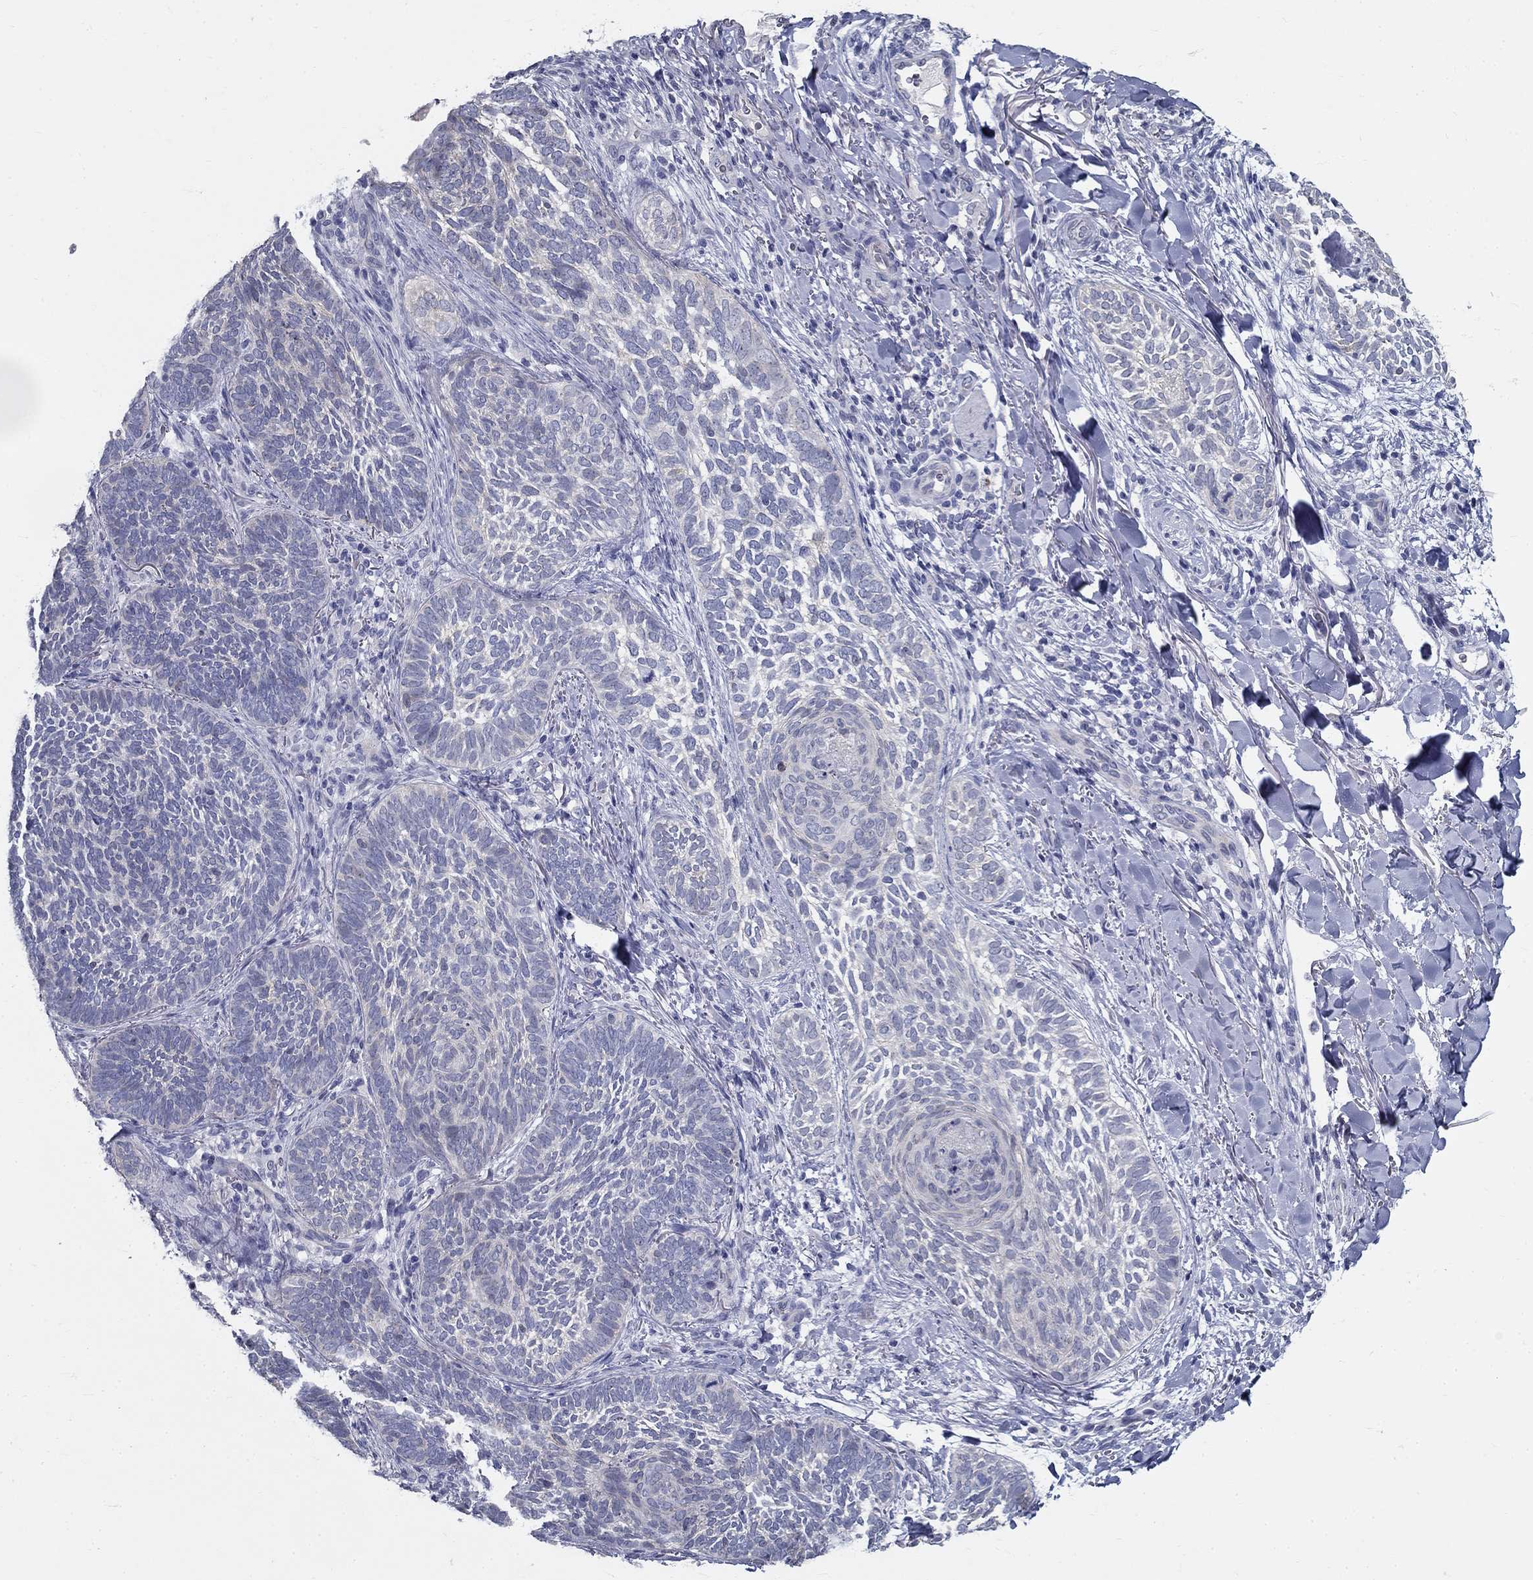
{"staining": {"intensity": "negative", "quantity": "none", "location": "none"}, "tissue": "skin cancer", "cell_type": "Tumor cells", "image_type": "cancer", "snomed": [{"axis": "morphology", "description": "Normal tissue, NOS"}, {"axis": "morphology", "description": "Basal cell carcinoma"}, {"axis": "topography", "description": "Skin"}], "caption": "The micrograph demonstrates no significant positivity in tumor cells of skin basal cell carcinoma.", "gene": "GUCA1A", "patient": {"sex": "male", "age": 46}}